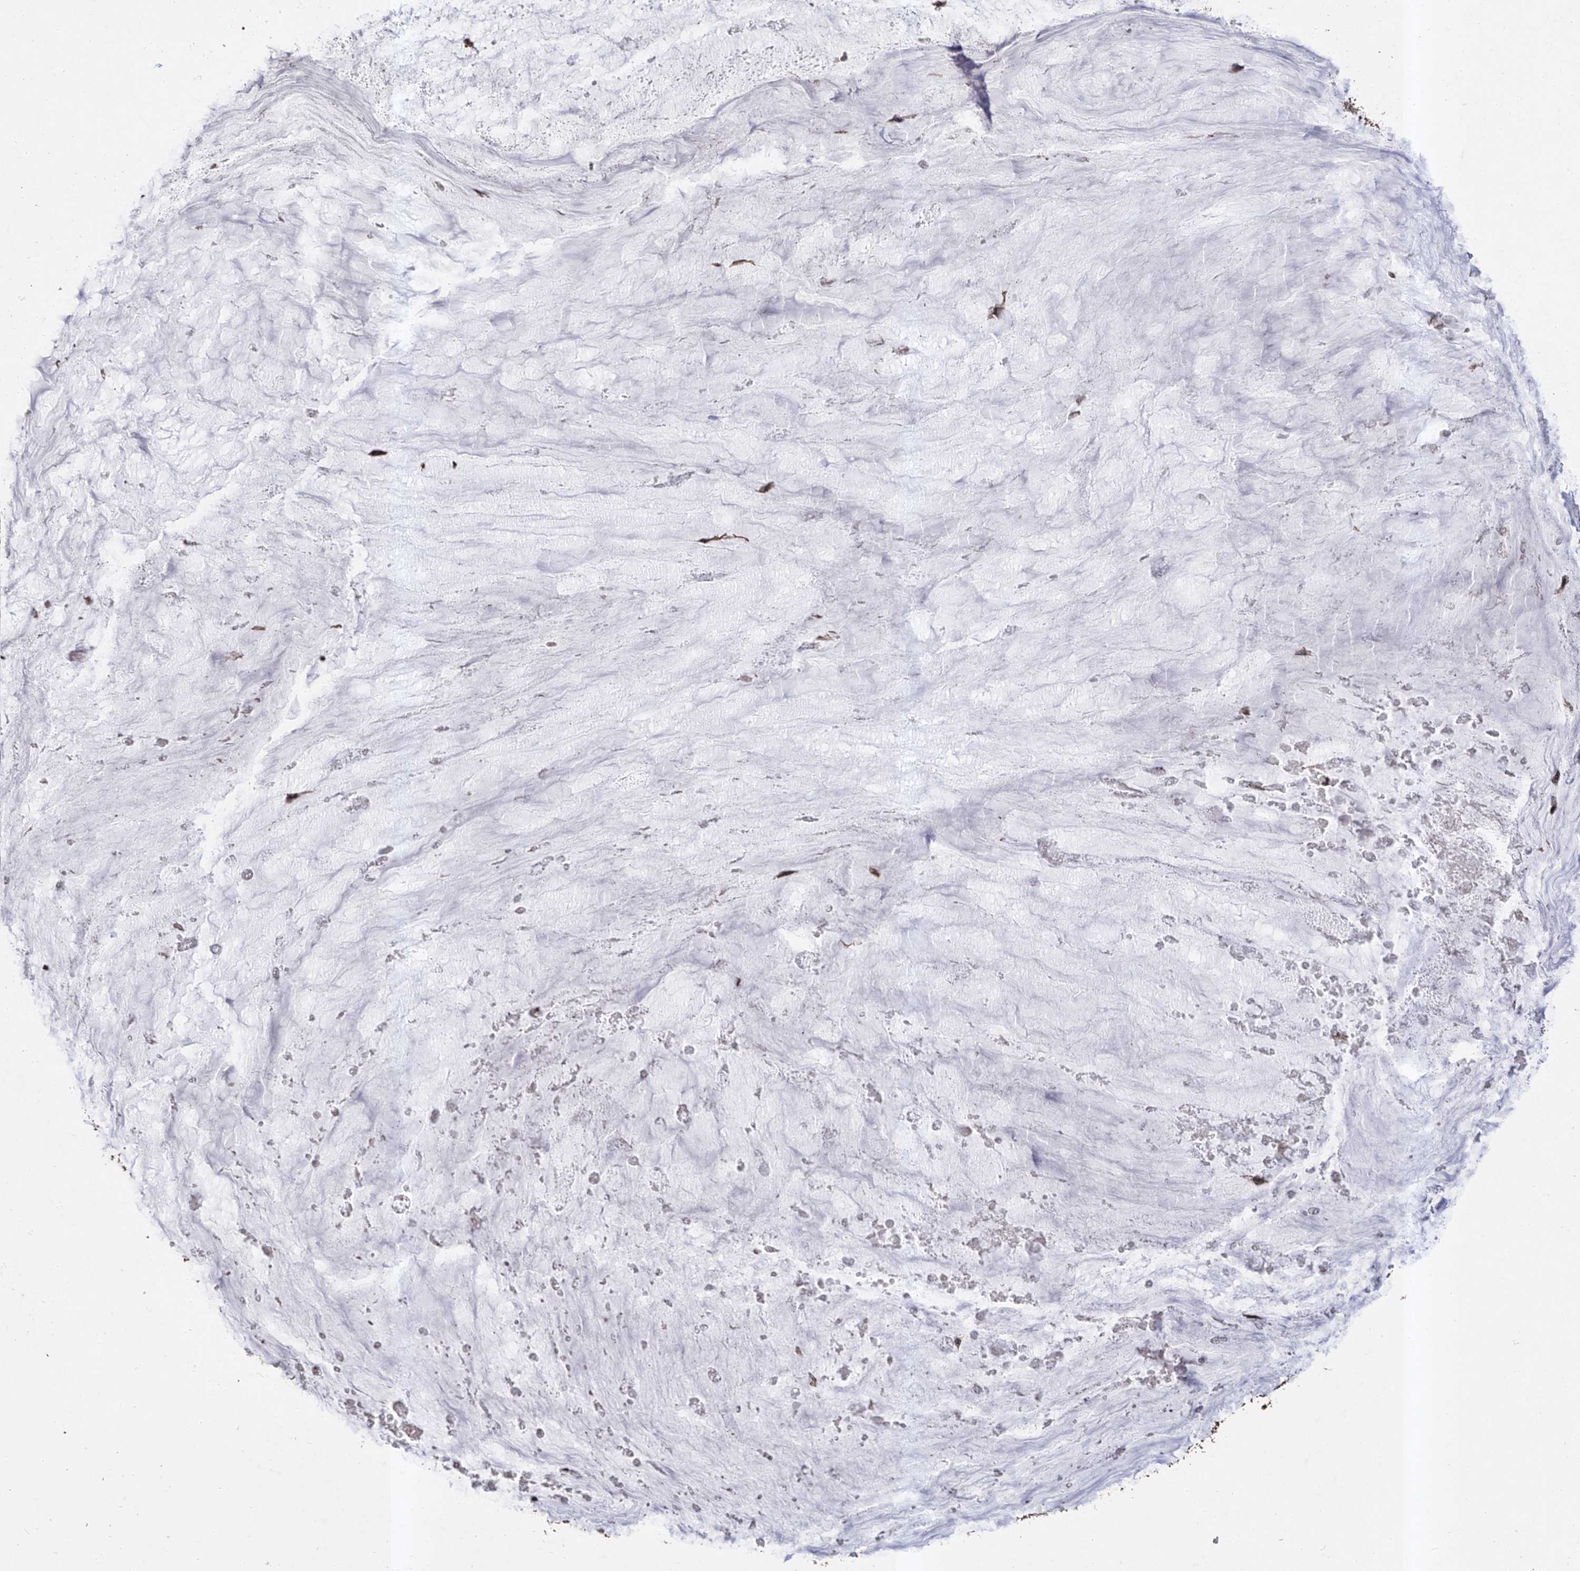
{"staining": {"intensity": "weak", "quantity": "<25%", "location": "cytoplasmic/membranous"}, "tissue": "pancreatic cancer", "cell_type": "Tumor cells", "image_type": "cancer", "snomed": [{"axis": "morphology", "description": "Adenocarcinoma, NOS"}, {"axis": "topography", "description": "Pancreas"}], "caption": "Immunohistochemistry of human pancreatic cancer displays no staining in tumor cells.", "gene": "GPT", "patient": {"sex": "male", "age": 41}}